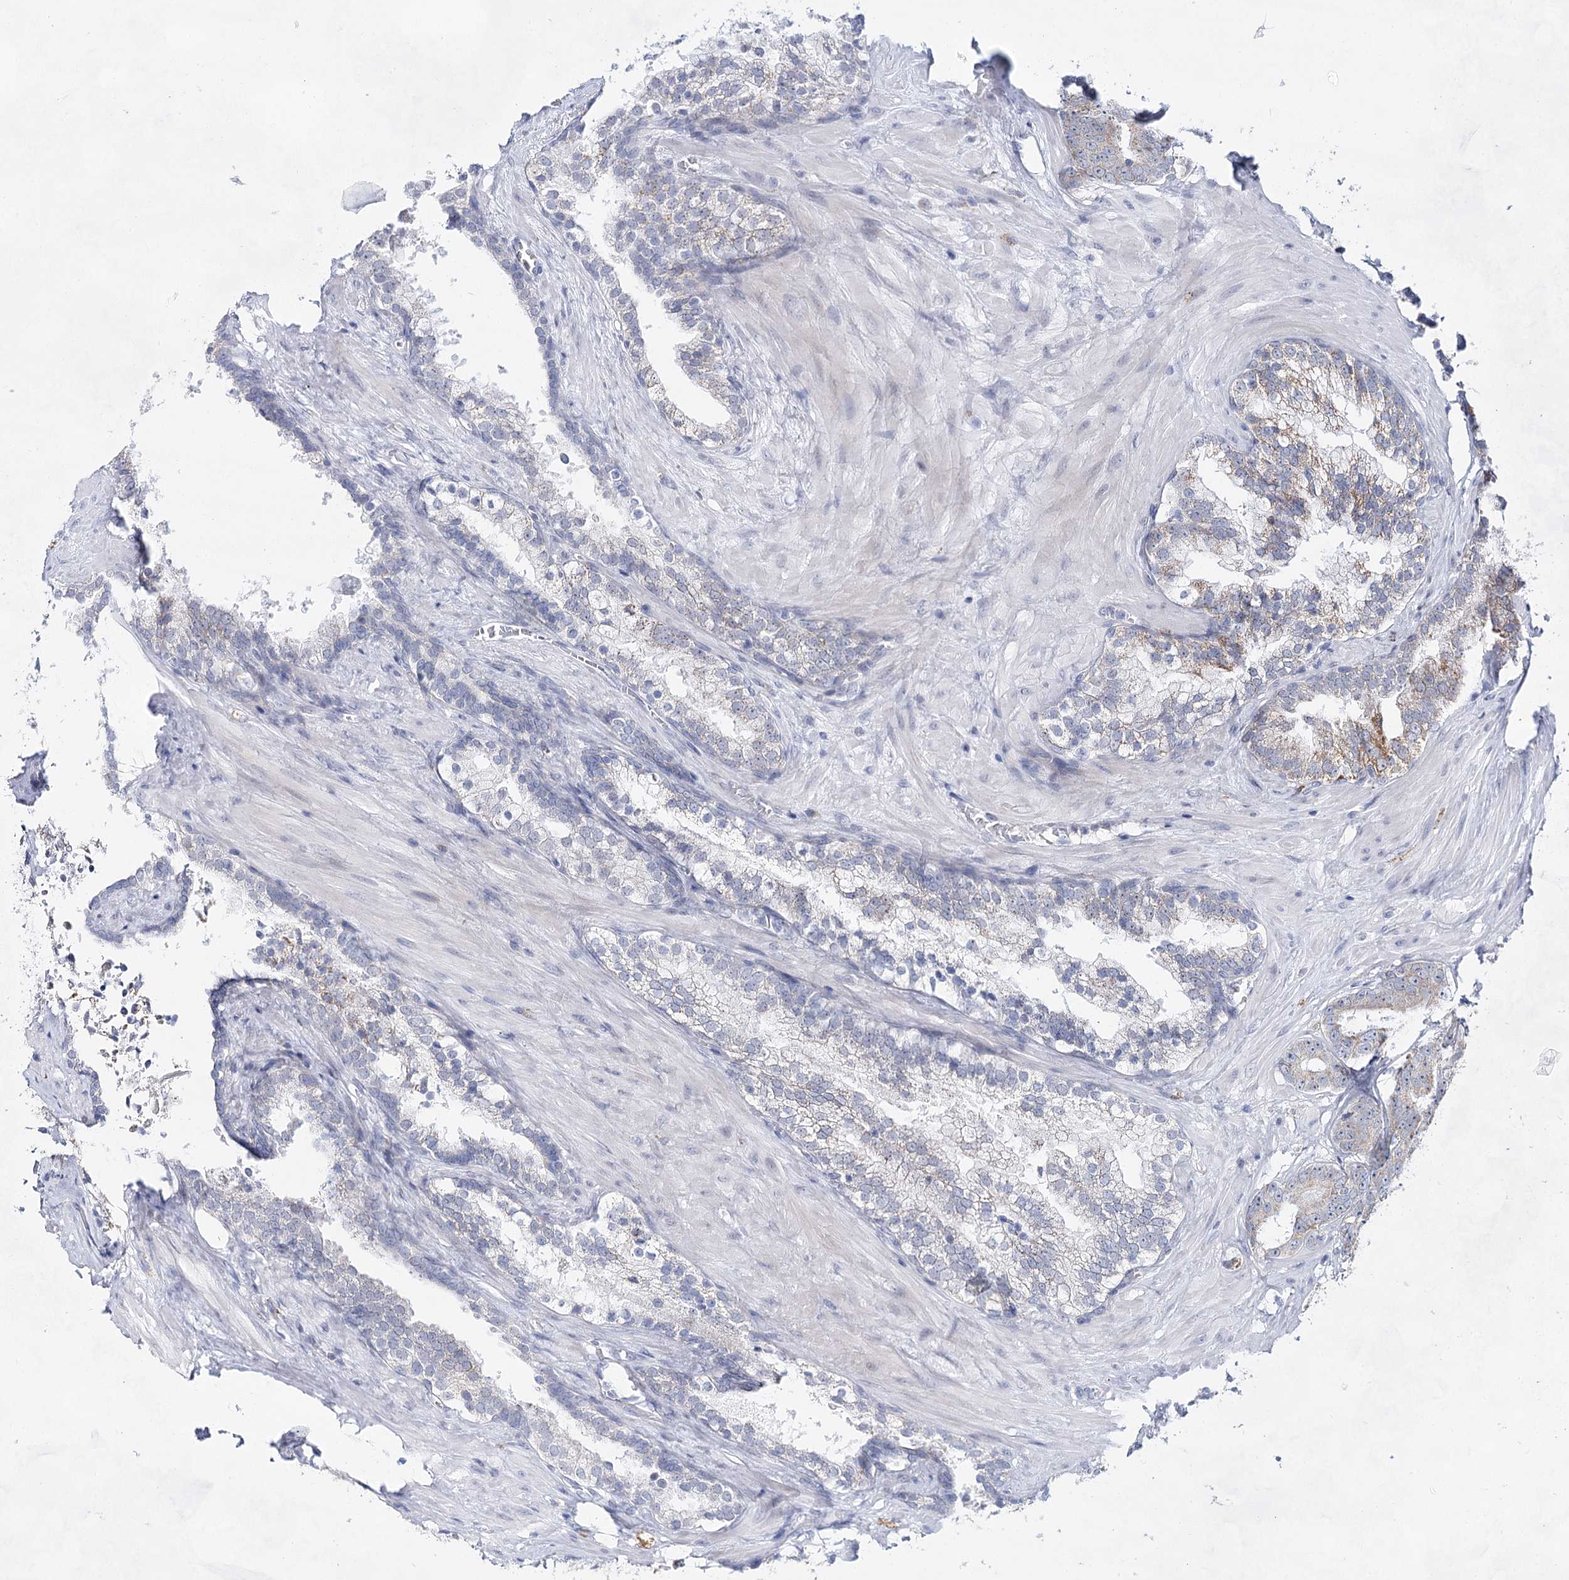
{"staining": {"intensity": "weak", "quantity": "25%-75%", "location": "cytoplasmic/membranous"}, "tissue": "prostate cancer", "cell_type": "Tumor cells", "image_type": "cancer", "snomed": [{"axis": "morphology", "description": "Adenocarcinoma, High grade"}, {"axis": "topography", "description": "Prostate"}], "caption": "The photomicrograph exhibits staining of prostate cancer, revealing weak cytoplasmic/membranous protein expression (brown color) within tumor cells. (DAB IHC with brightfield microscopy, high magnification).", "gene": "BPHL", "patient": {"sex": "male", "age": 57}}